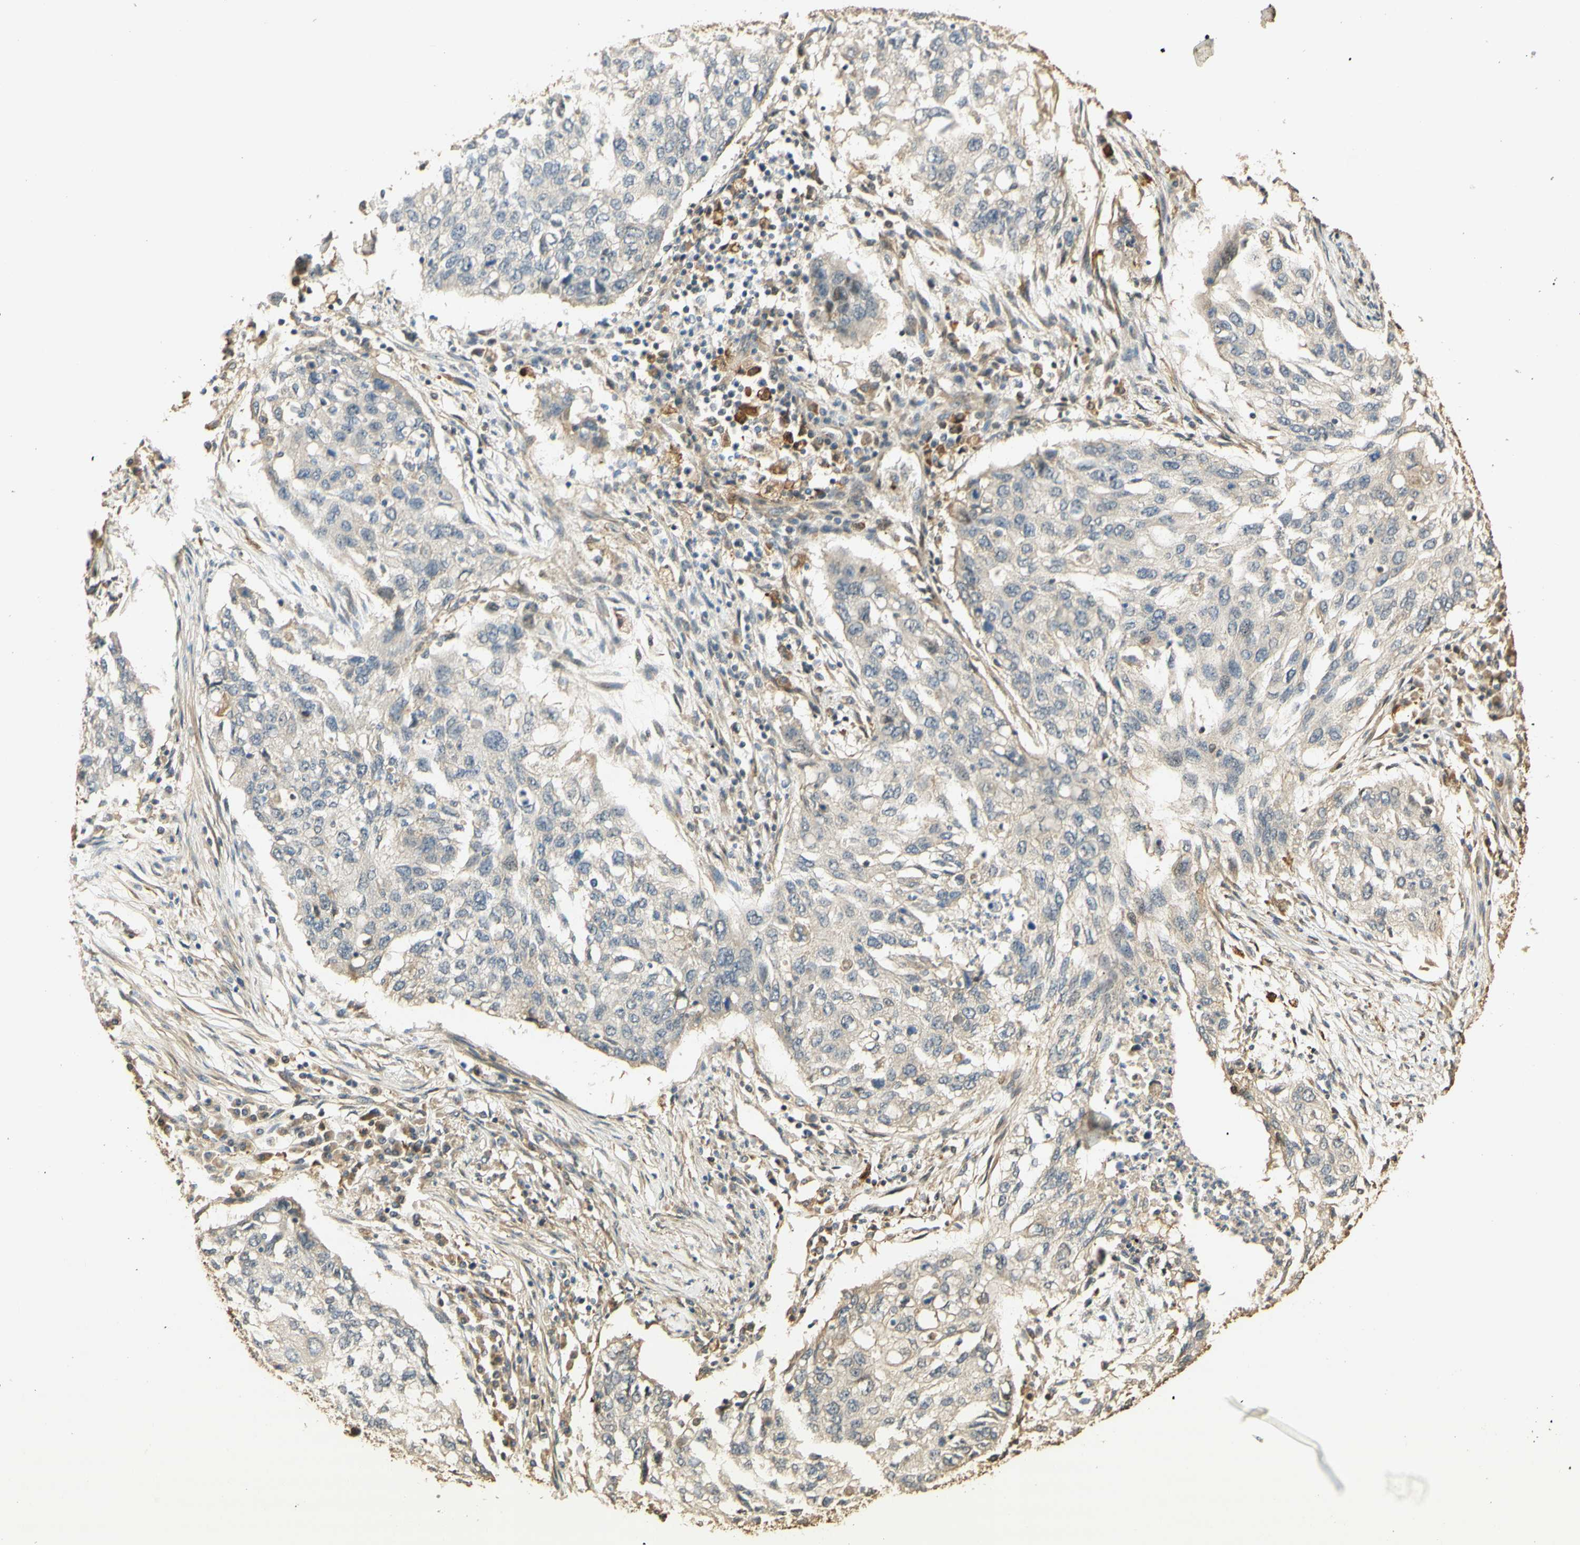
{"staining": {"intensity": "weak", "quantity": "25%-75%", "location": "cytoplasmic/membranous"}, "tissue": "lung cancer", "cell_type": "Tumor cells", "image_type": "cancer", "snomed": [{"axis": "morphology", "description": "Squamous cell carcinoma, NOS"}, {"axis": "topography", "description": "Lung"}], "caption": "This histopathology image displays squamous cell carcinoma (lung) stained with IHC to label a protein in brown. The cytoplasmic/membranous of tumor cells show weak positivity for the protein. Nuclei are counter-stained blue.", "gene": "AGER", "patient": {"sex": "female", "age": 63}}